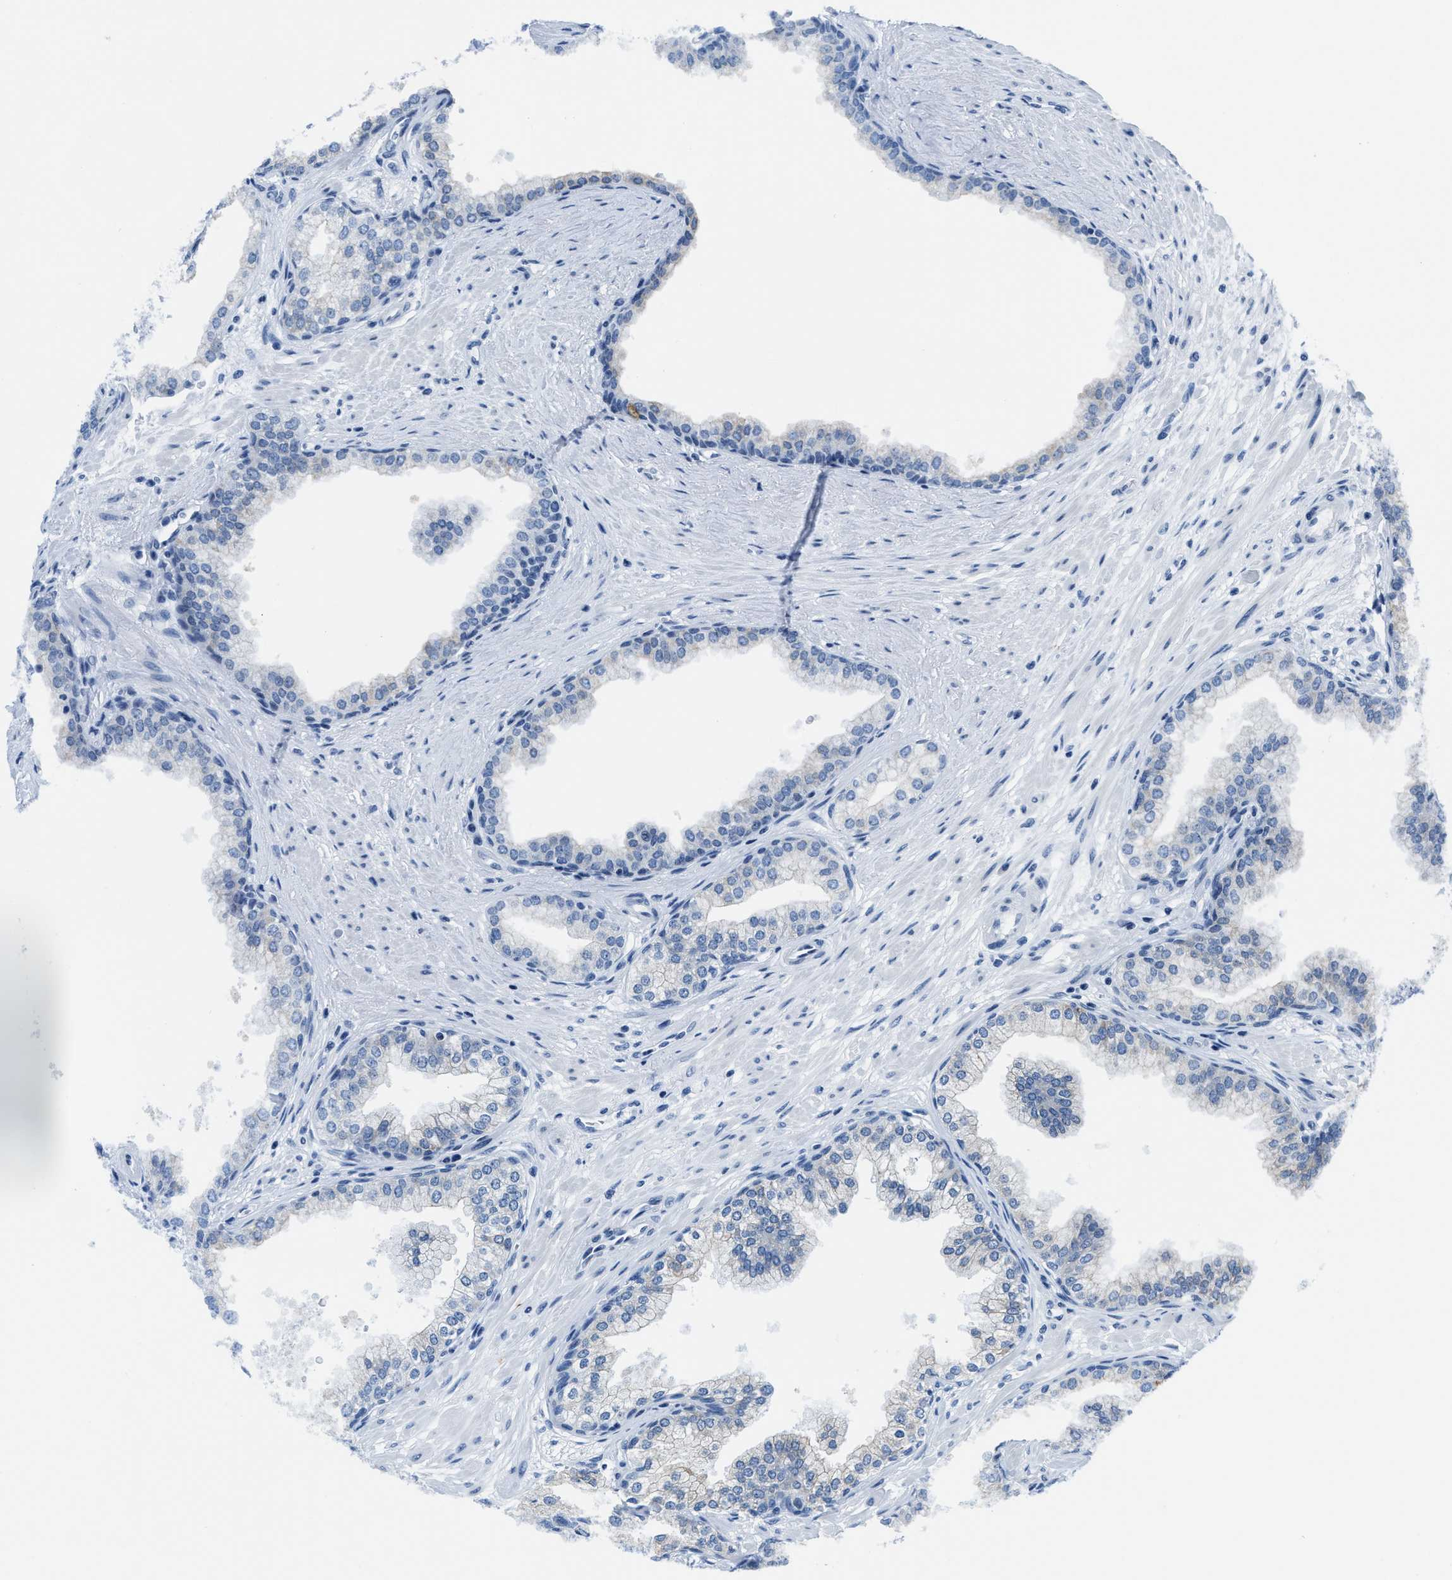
{"staining": {"intensity": "negative", "quantity": "none", "location": "none"}, "tissue": "prostate", "cell_type": "Glandular cells", "image_type": "normal", "snomed": [{"axis": "morphology", "description": "Normal tissue, NOS"}, {"axis": "morphology", "description": "Urothelial carcinoma, Low grade"}, {"axis": "topography", "description": "Urinary bladder"}, {"axis": "topography", "description": "Prostate"}], "caption": "Immunohistochemistry micrograph of unremarkable human prostate stained for a protein (brown), which exhibits no positivity in glandular cells.", "gene": "ASZ1", "patient": {"sex": "male", "age": 60}}